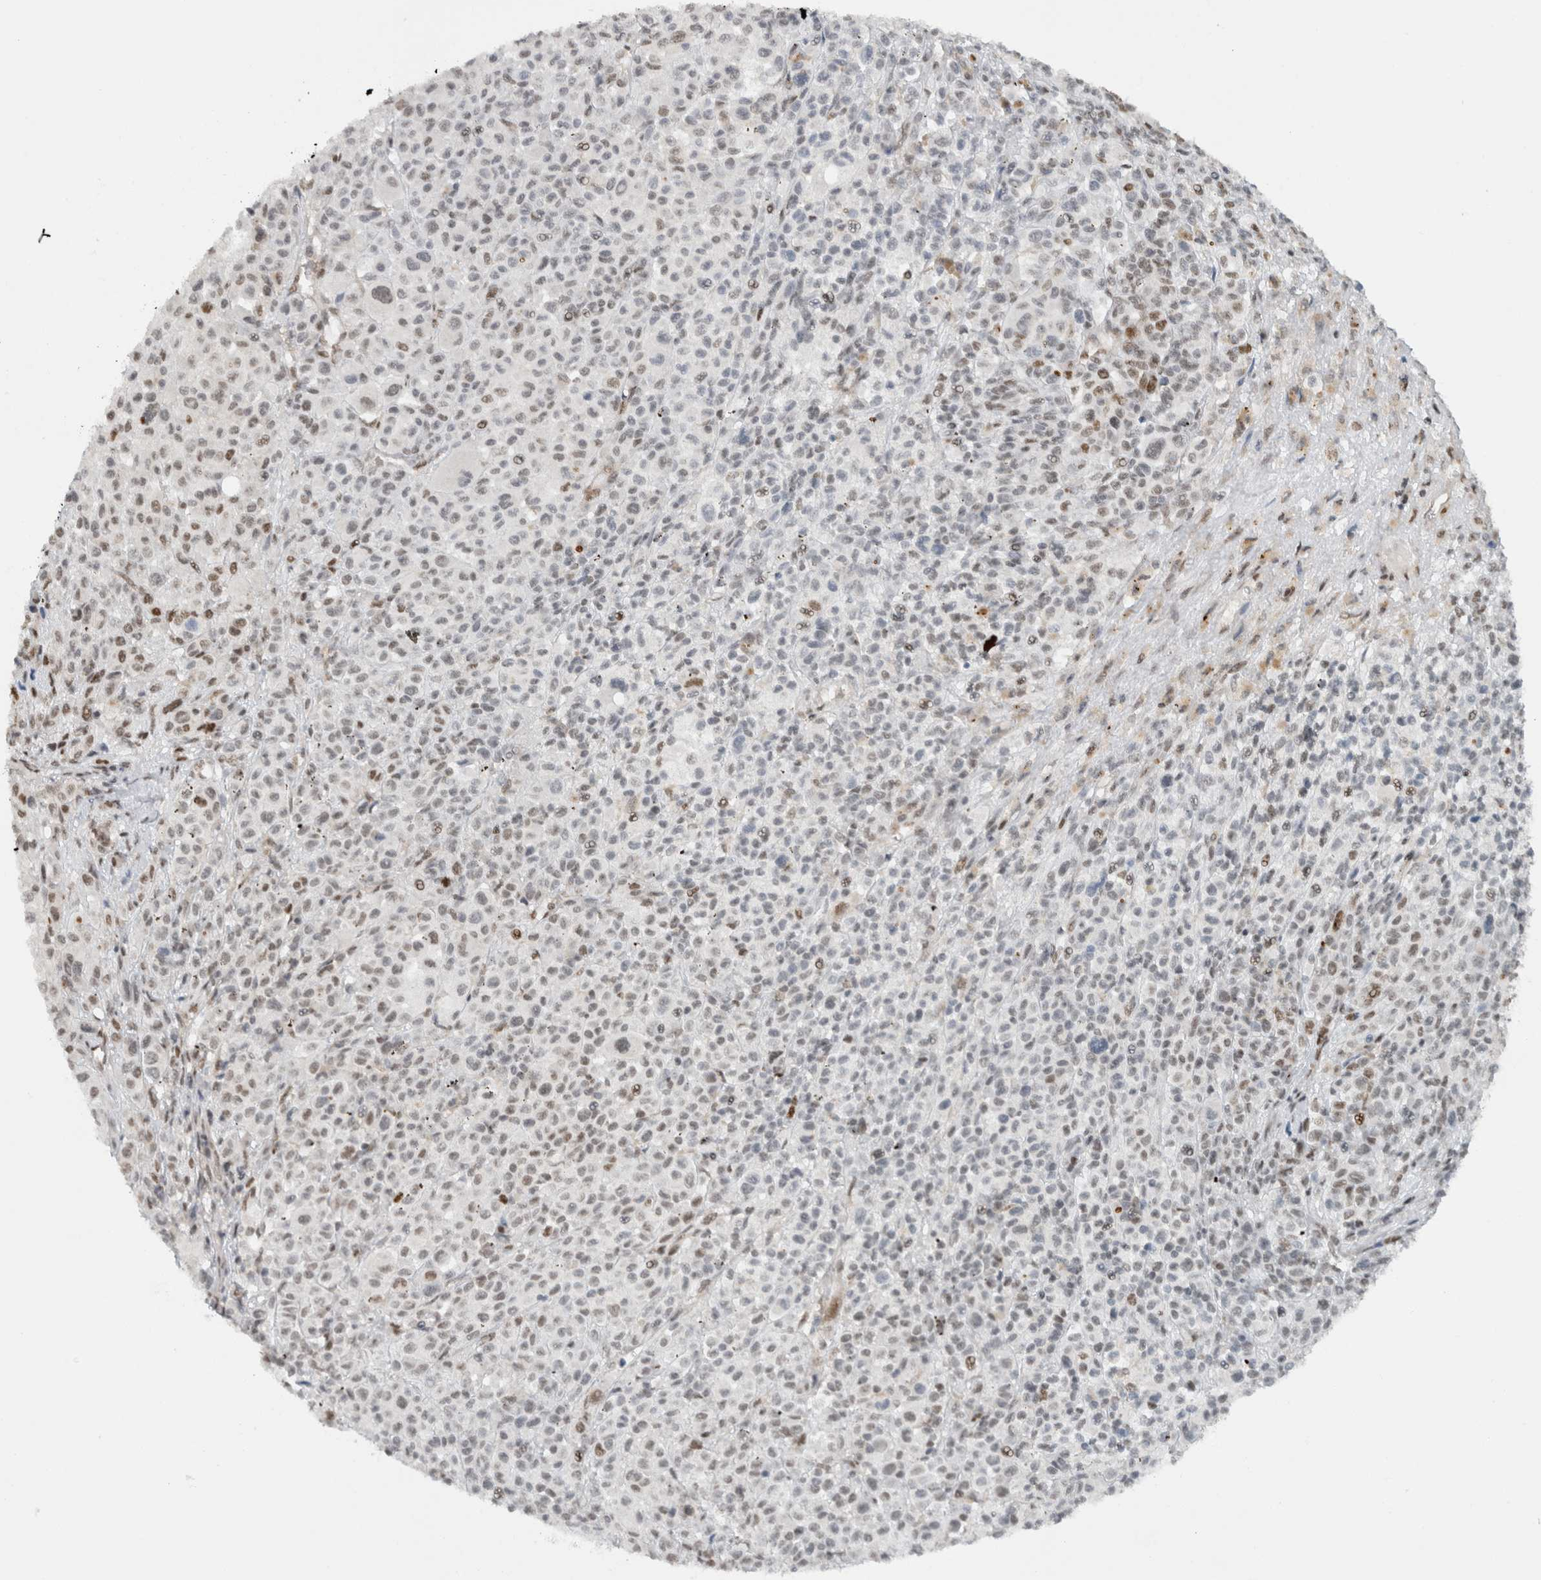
{"staining": {"intensity": "moderate", "quantity": "25%-75%", "location": "nuclear"}, "tissue": "melanoma", "cell_type": "Tumor cells", "image_type": "cancer", "snomed": [{"axis": "morphology", "description": "Malignant melanoma, Metastatic site"}, {"axis": "topography", "description": "Skin"}], "caption": "DAB (3,3'-diaminobenzidine) immunohistochemical staining of human malignant melanoma (metastatic site) exhibits moderate nuclear protein expression in about 25%-75% of tumor cells.", "gene": "HNRNPR", "patient": {"sex": "female", "age": 74}}